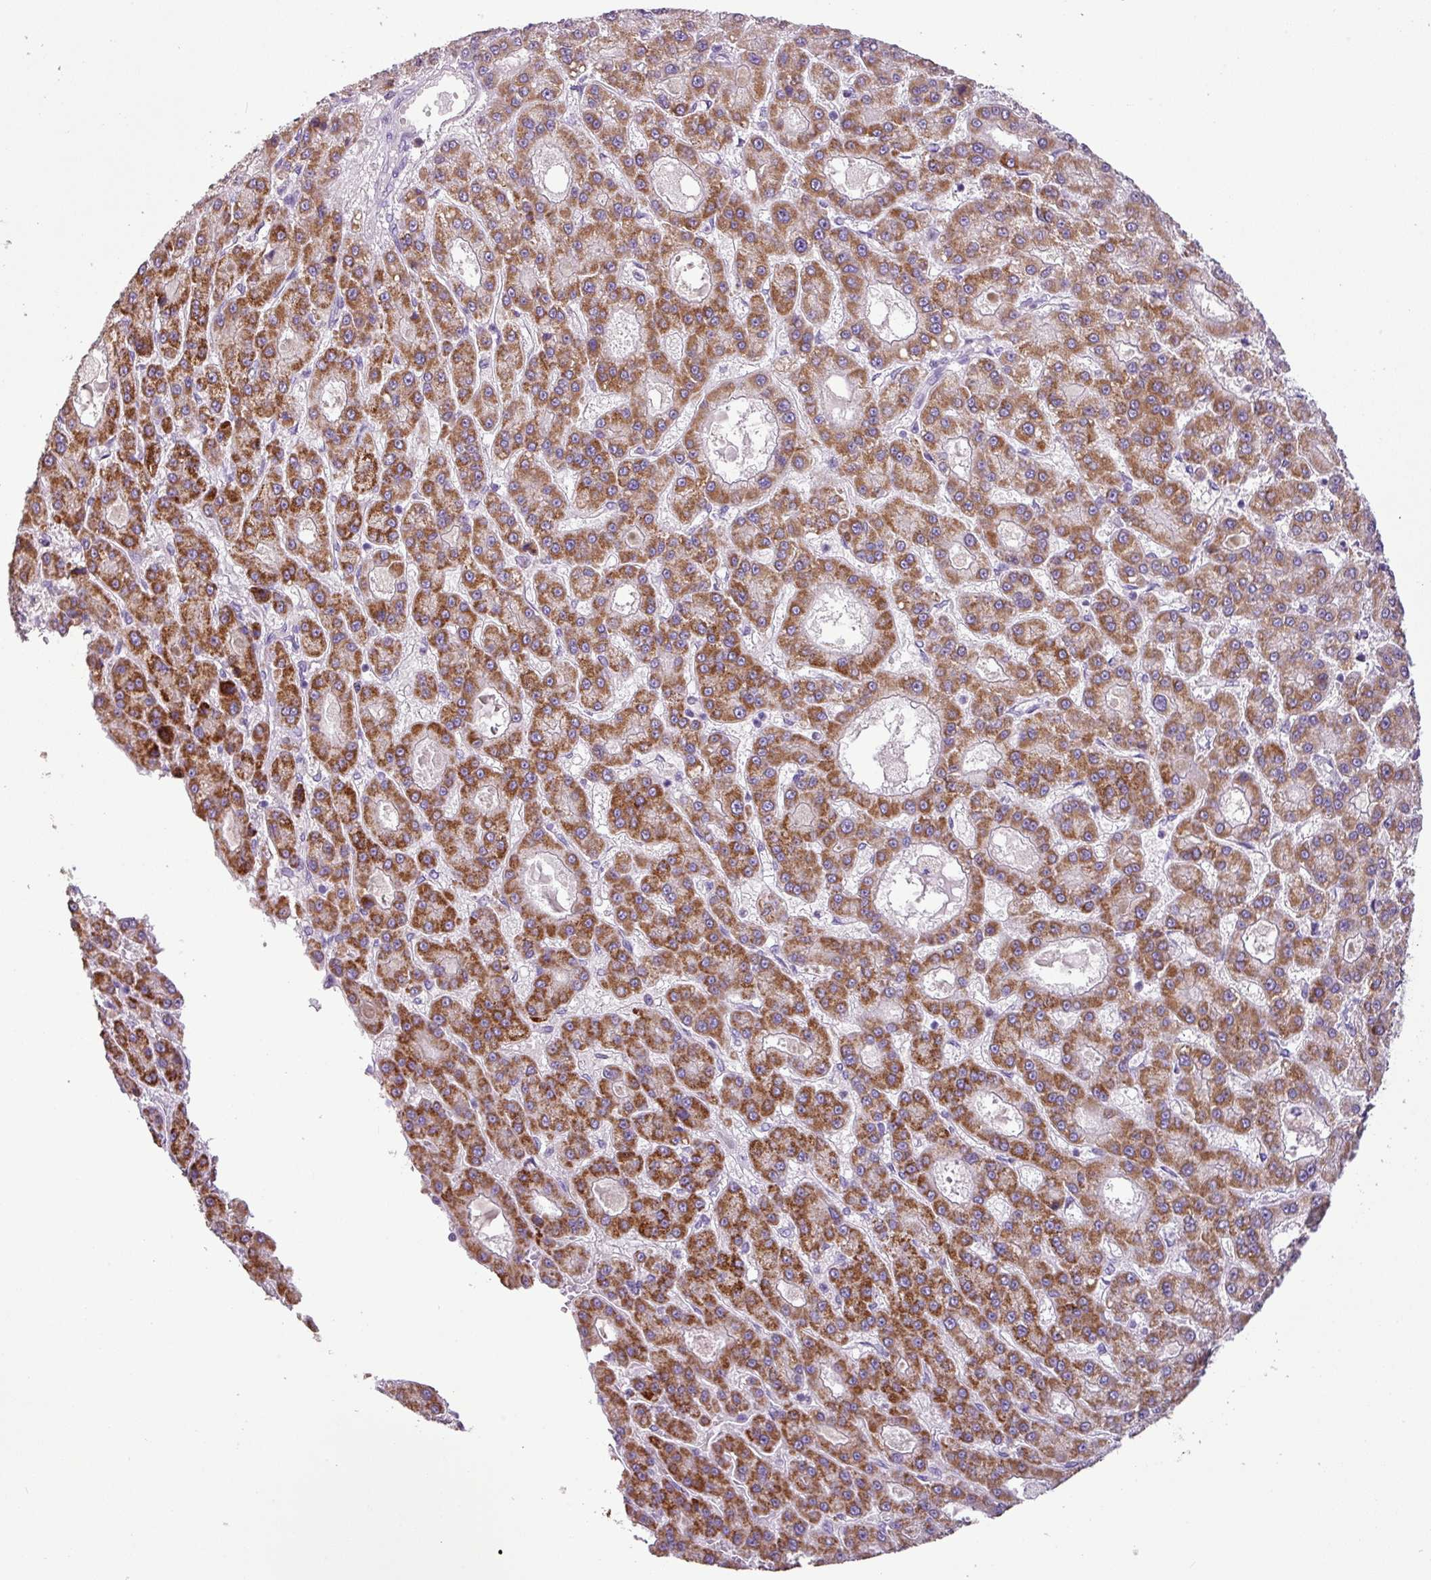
{"staining": {"intensity": "strong", "quantity": ">75%", "location": "cytoplasmic/membranous"}, "tissue": "liver cancer", "cell_type": "Tumor cells", "image_type": "cancer", "snomed": [{"axis": "morphology", "description": "Carcinoma, Hepatocellular, NOS"}, {"axis": "topography", "description": "Liver"}], "caption": "Tumor cells show high levels of strong cytoplasmic/membranous positivity in approximately >75% of cells in liver cancer (hepatocellular carcinoma).", "gene": "ZNF667", "patient": {"sex": "male", "age": 70}}